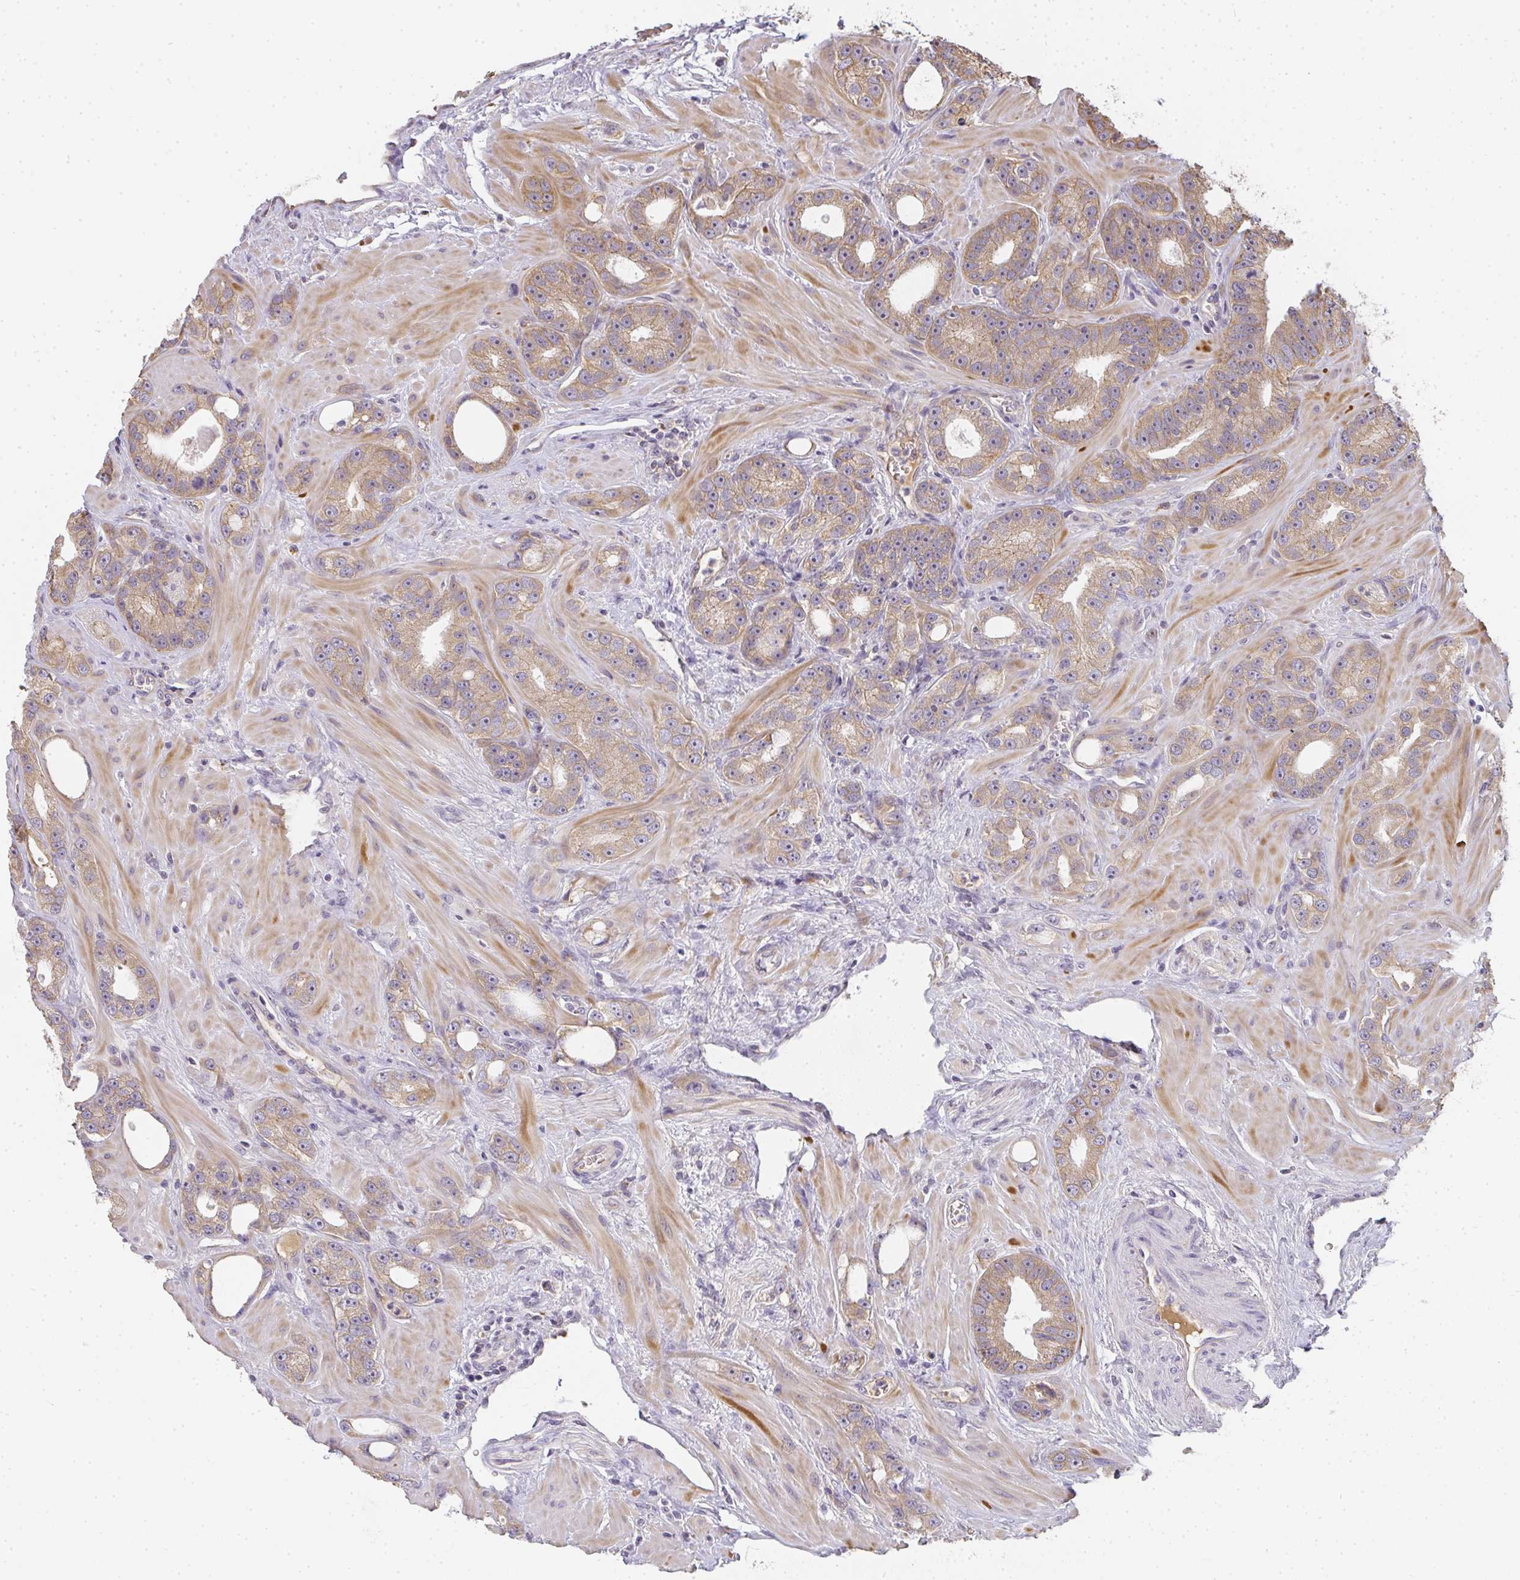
{"staining": {"intensity": "weak", "quantity": ">75%", "location": "cytoplasmic/membranous"}, "tissue": "prostate cancer", "cell_type": "Tumor cells", "image_type": "cancer", "snomed": [{"axis": "morphology", "description": "Adenocarcinoma, High grade"}, {"axis": "topography", "description": "Prostate"}], "caption": "Weak cytoplasmic/membranous expression for a protein is identified in approximately >75% of tumor cells of adenocarcinoma (high-grade) (prostate) using immunohistochemistry.", "gene": "SLC35B3", "patient": {"sex": "male", "age": 65}}